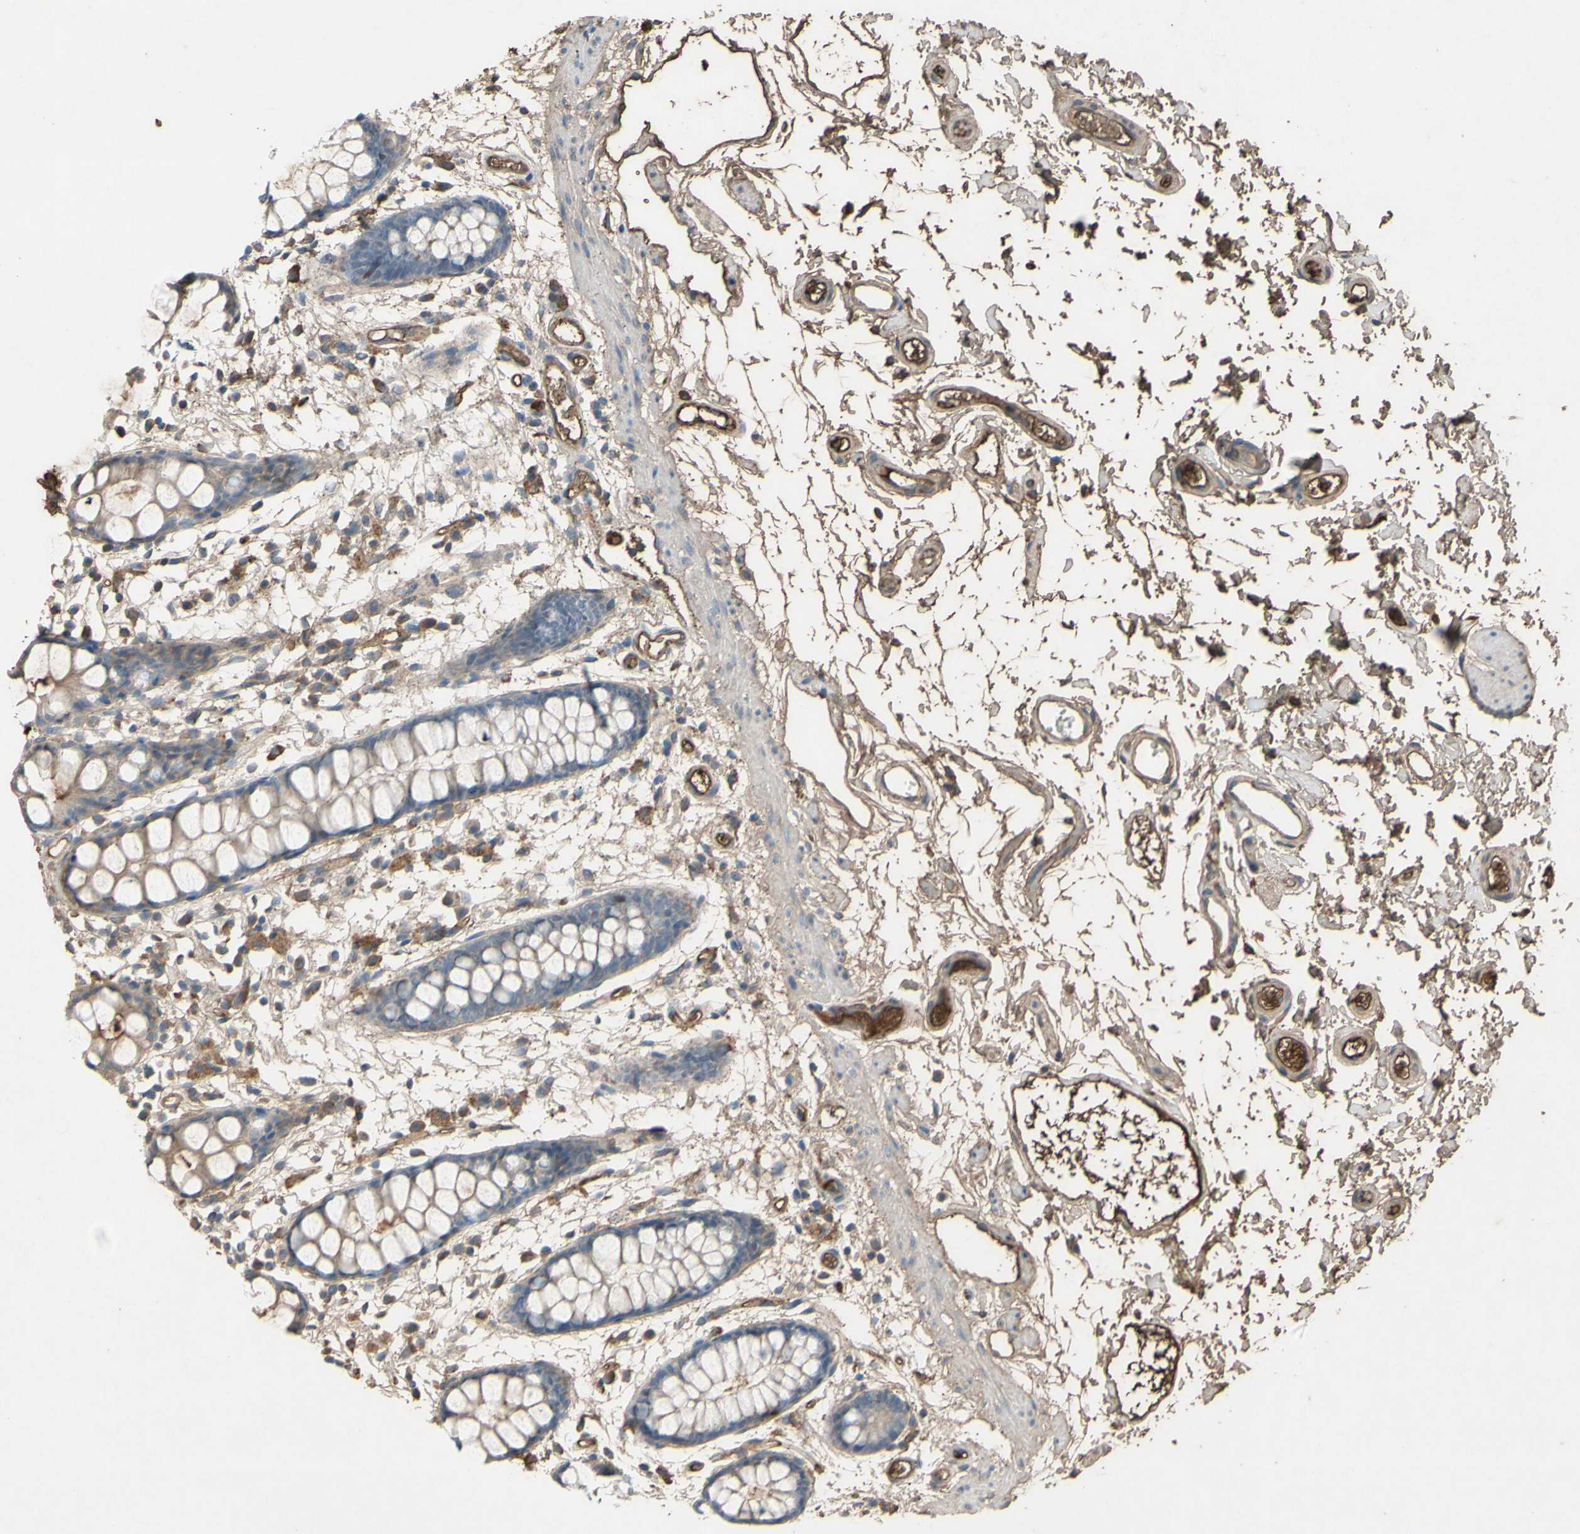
{"staining": {"intensity": "weak", "quantity": "25%-75%", "location": "cytoplasmic/membranous"}, "tissue": "rectum", "cell_type": "Glandular cells", "image_type": "normal", "snomed": [{"axis": "morphology", "description": "Normal tissue, NOS"}, {"axis": "topography", "description": "Rectum"}], "caption": "Human rectum stained with a protein marker reveals weak staining in glandular cells.", "gene": "PTGDS", "patient": {"sex": "female", "age": 66}}